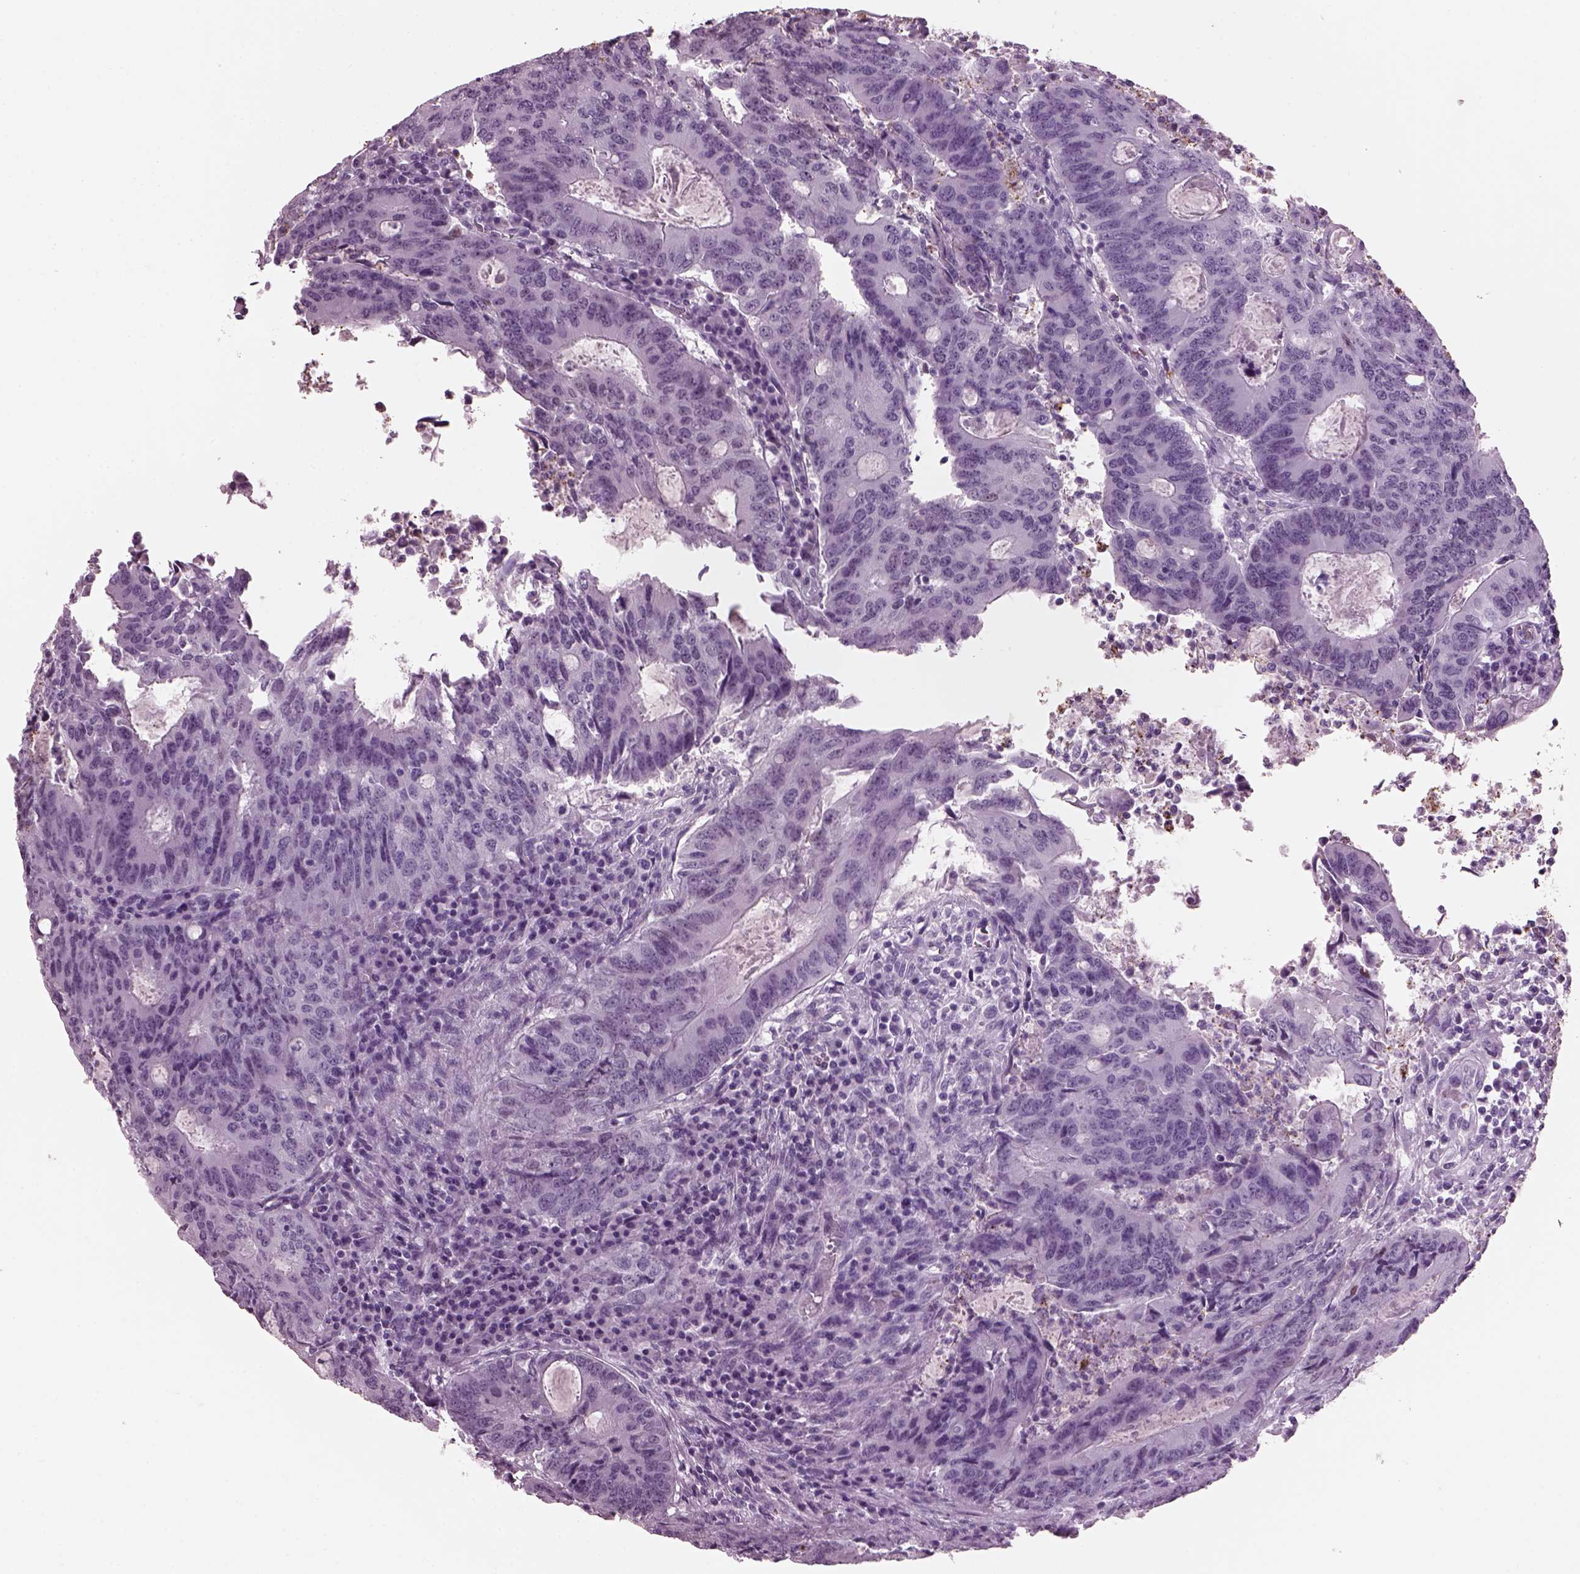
{"staining": {"intensity": "negative", "quantity": "none", "location": "none"}, "tissue": "colorectal cancer", "cell_type": "Tumor cells", "image_type": "cancer", "snomed": [{"axis": "morphology", "description": "Adenocarcinoma, NOS"}, {"axis": "topography", "description": "Colon"}], "caption": "Immunohistochemistry of colorectal cancer (adenocarcinoma) displays no positivity in tumor cells.", "gene": "KRTAP3-2", "patient": {"sex": "male", "age": 67}}